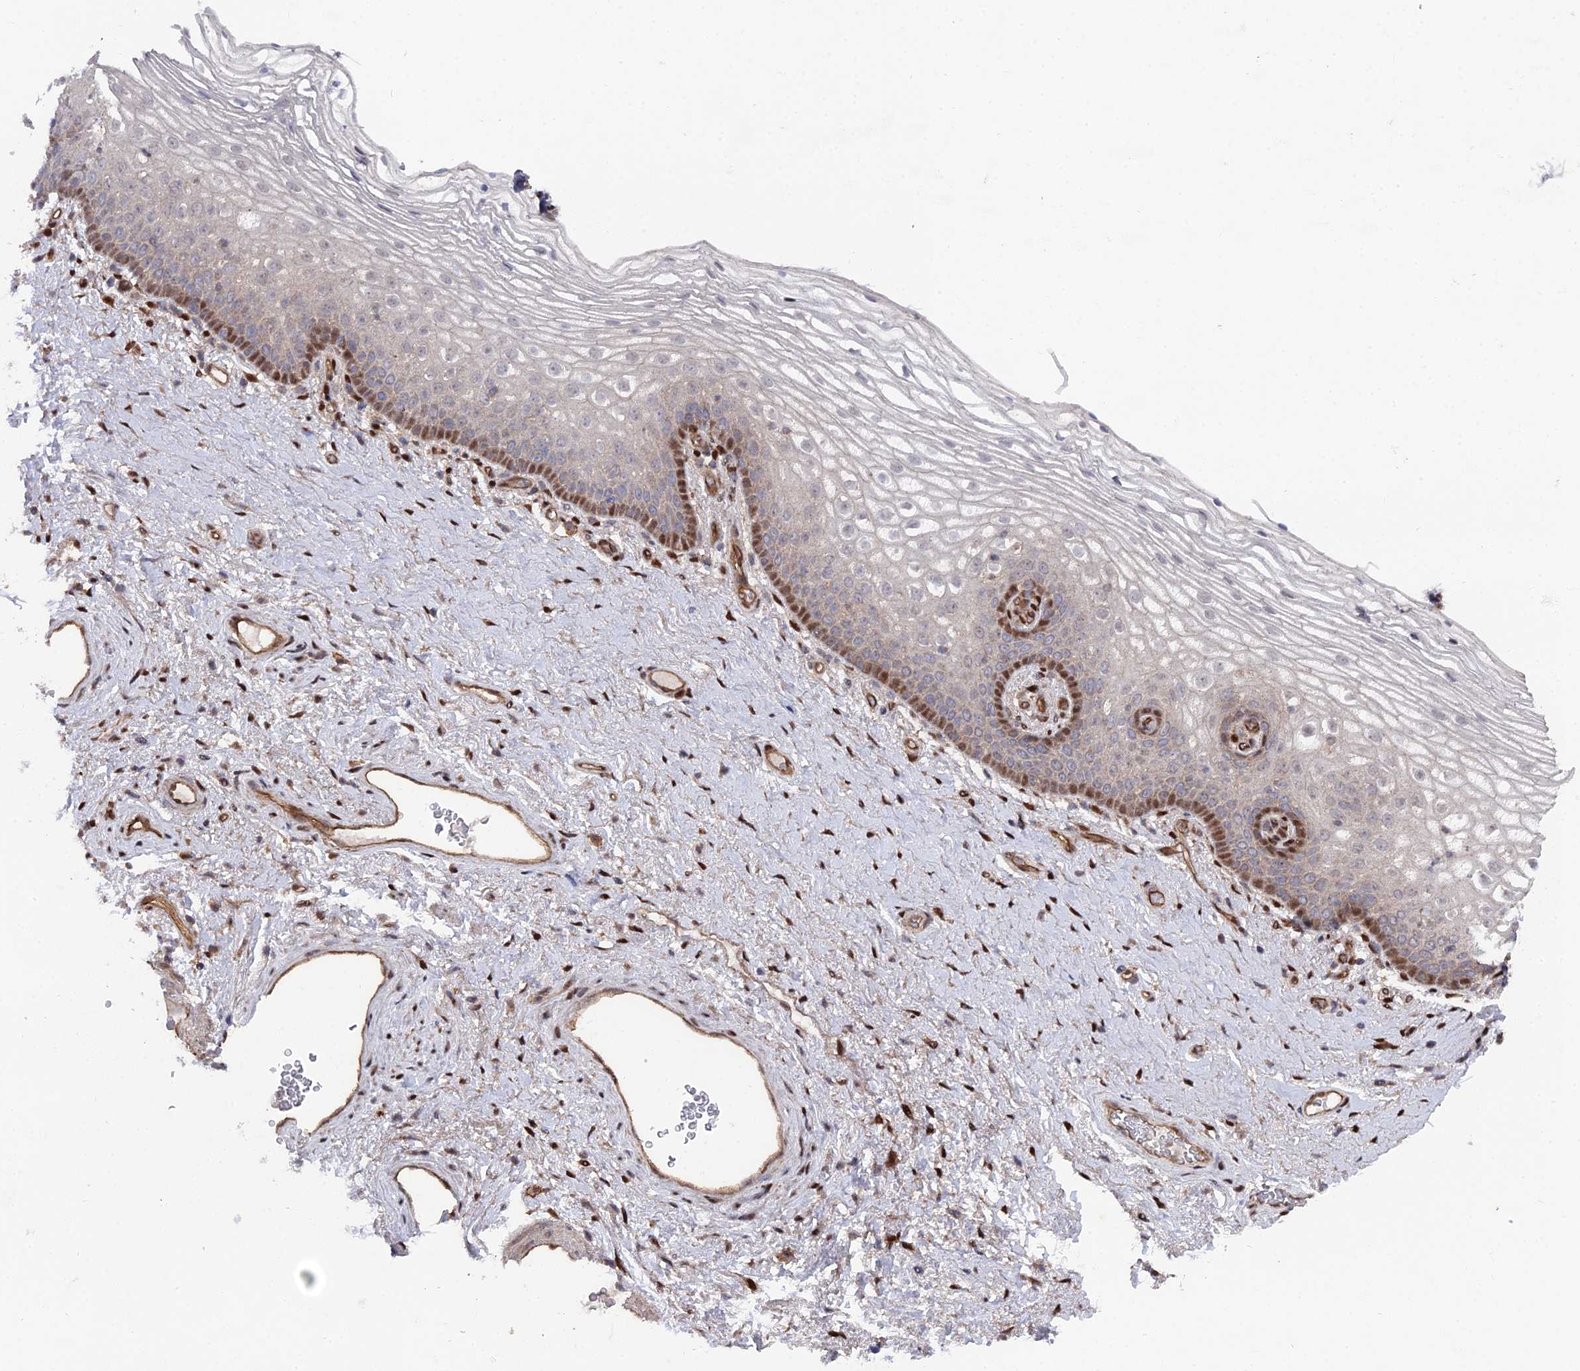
{"staining": {"intensity": "moderate", "quantity": "<25%", "location": "cytoplasmic/membranous,nuclear"}, "tissue": "vagina", "cell_type": "Squamous epithelial cells", "image_type": "normal", "snomed": [{"axis": "morphology", "description": "Normal tissue, NOS"}, {"axis": "topography", "description": "Vagina"}], "caption": "A low amount of moderate cytoplasmic/membranous,nuclear staining is identified in approximately <25% of squamous epithelial cells in unremarkable vagina. The staining was performed using DAB to visualize the protein expression in brown, while the nuclei were stained in blue with hematoxylin (Magnification: 20x).", "gene": "UNC5D", "patient": {"sex": "female", "age": 60}}